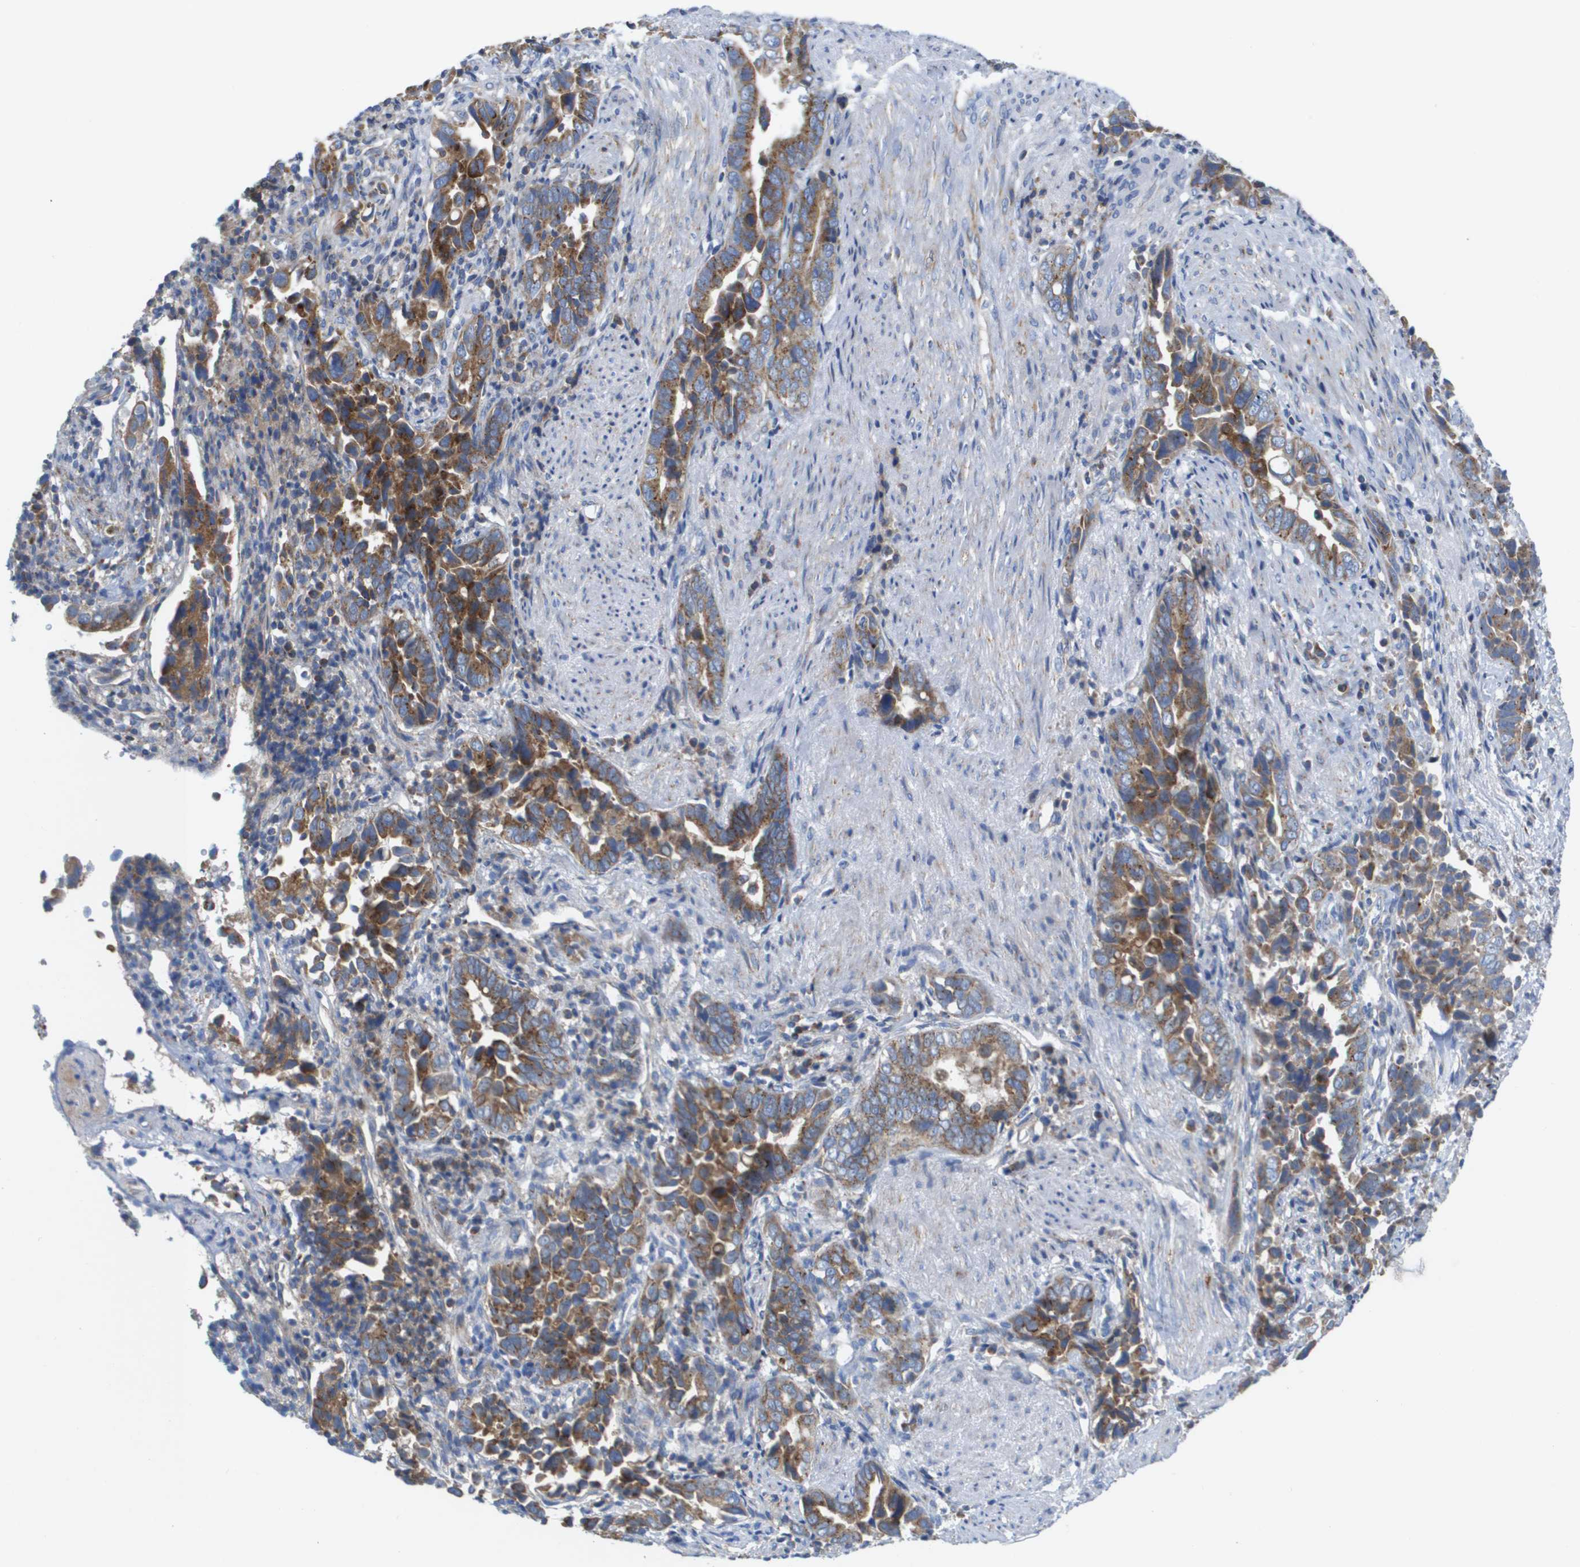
{"staining": {"intensity": "strong", "quantity": ">75%", "location": "cytoplasmic/membranous"}, "tissue": "liver cancer", "cell_type": "Tumor cells", "image_type": "cancer", "snomed": [{"axis": "morphology", "description": "Cholangiocarcinoma"}, {"axis": "topography", "description": "Liver"}], "caption": "Cholangiocarcinoma (liver) tissue shows strong cytoplasmic/membranous staining in about >75% of tumor cells, visualized by immunohistochemistry.", "gene": "FIS1", "patient": {"sex": "female", "age": 79}}